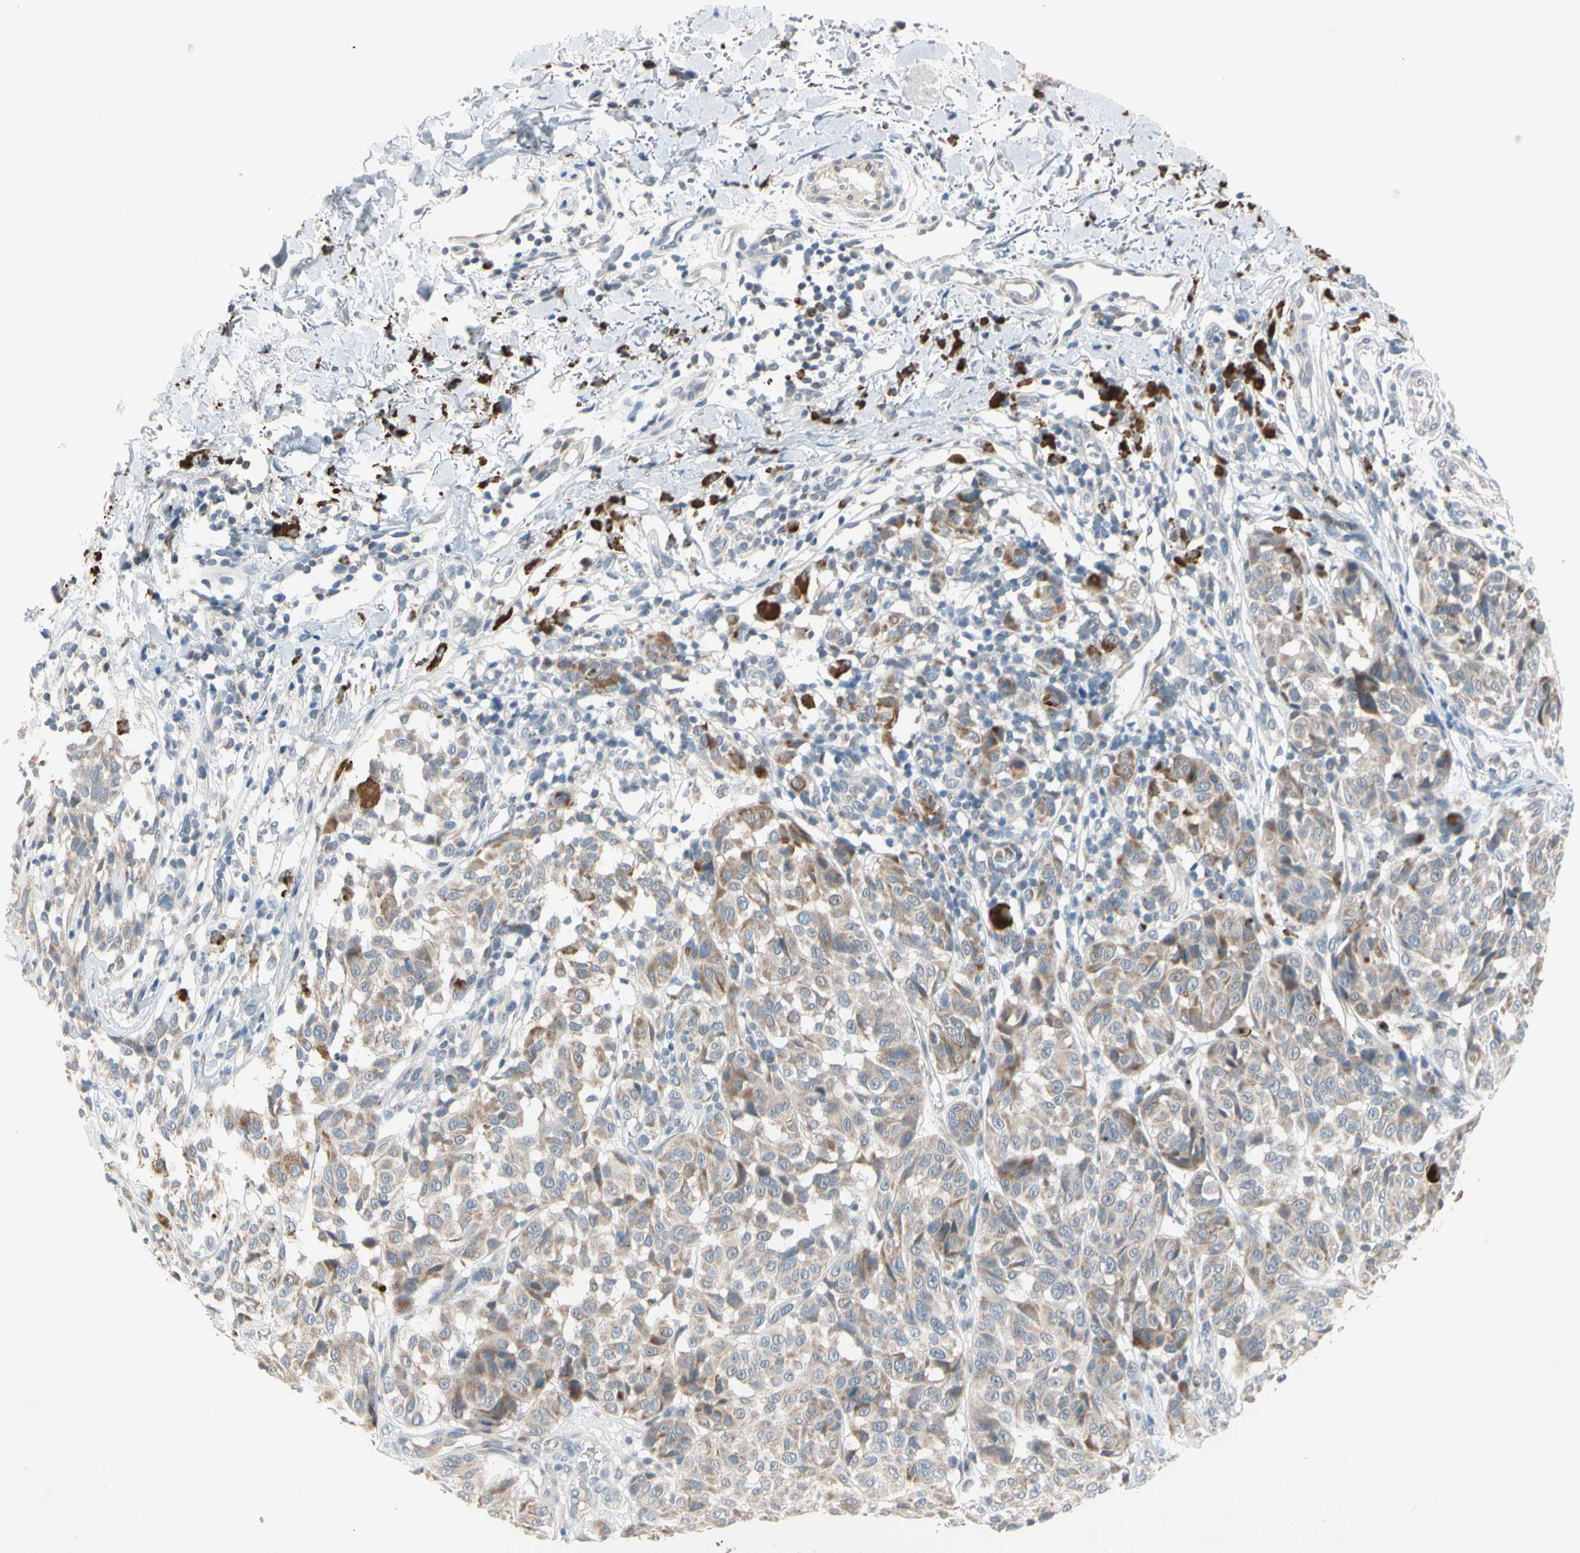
{"staining": {"intensity": "weak", "quantity": ">75%", "location": "cytoplasmic/membranous"}, "tissue": "melanoma", "cell_type": "Tumor cells", "image_type": "cancer", "snomed": [{"axis": "morphology", "description": "Malignant melanoma, NOS"}, {"axis": "topography", "description": "Skin"}], "caption": "Malignant melanoma tissue demonstrates weak cytoplasmic/membranous positivity in about >75% of tumor cells", "gene": "MARK1", "patient": {"sex": "female", "age": 46}}